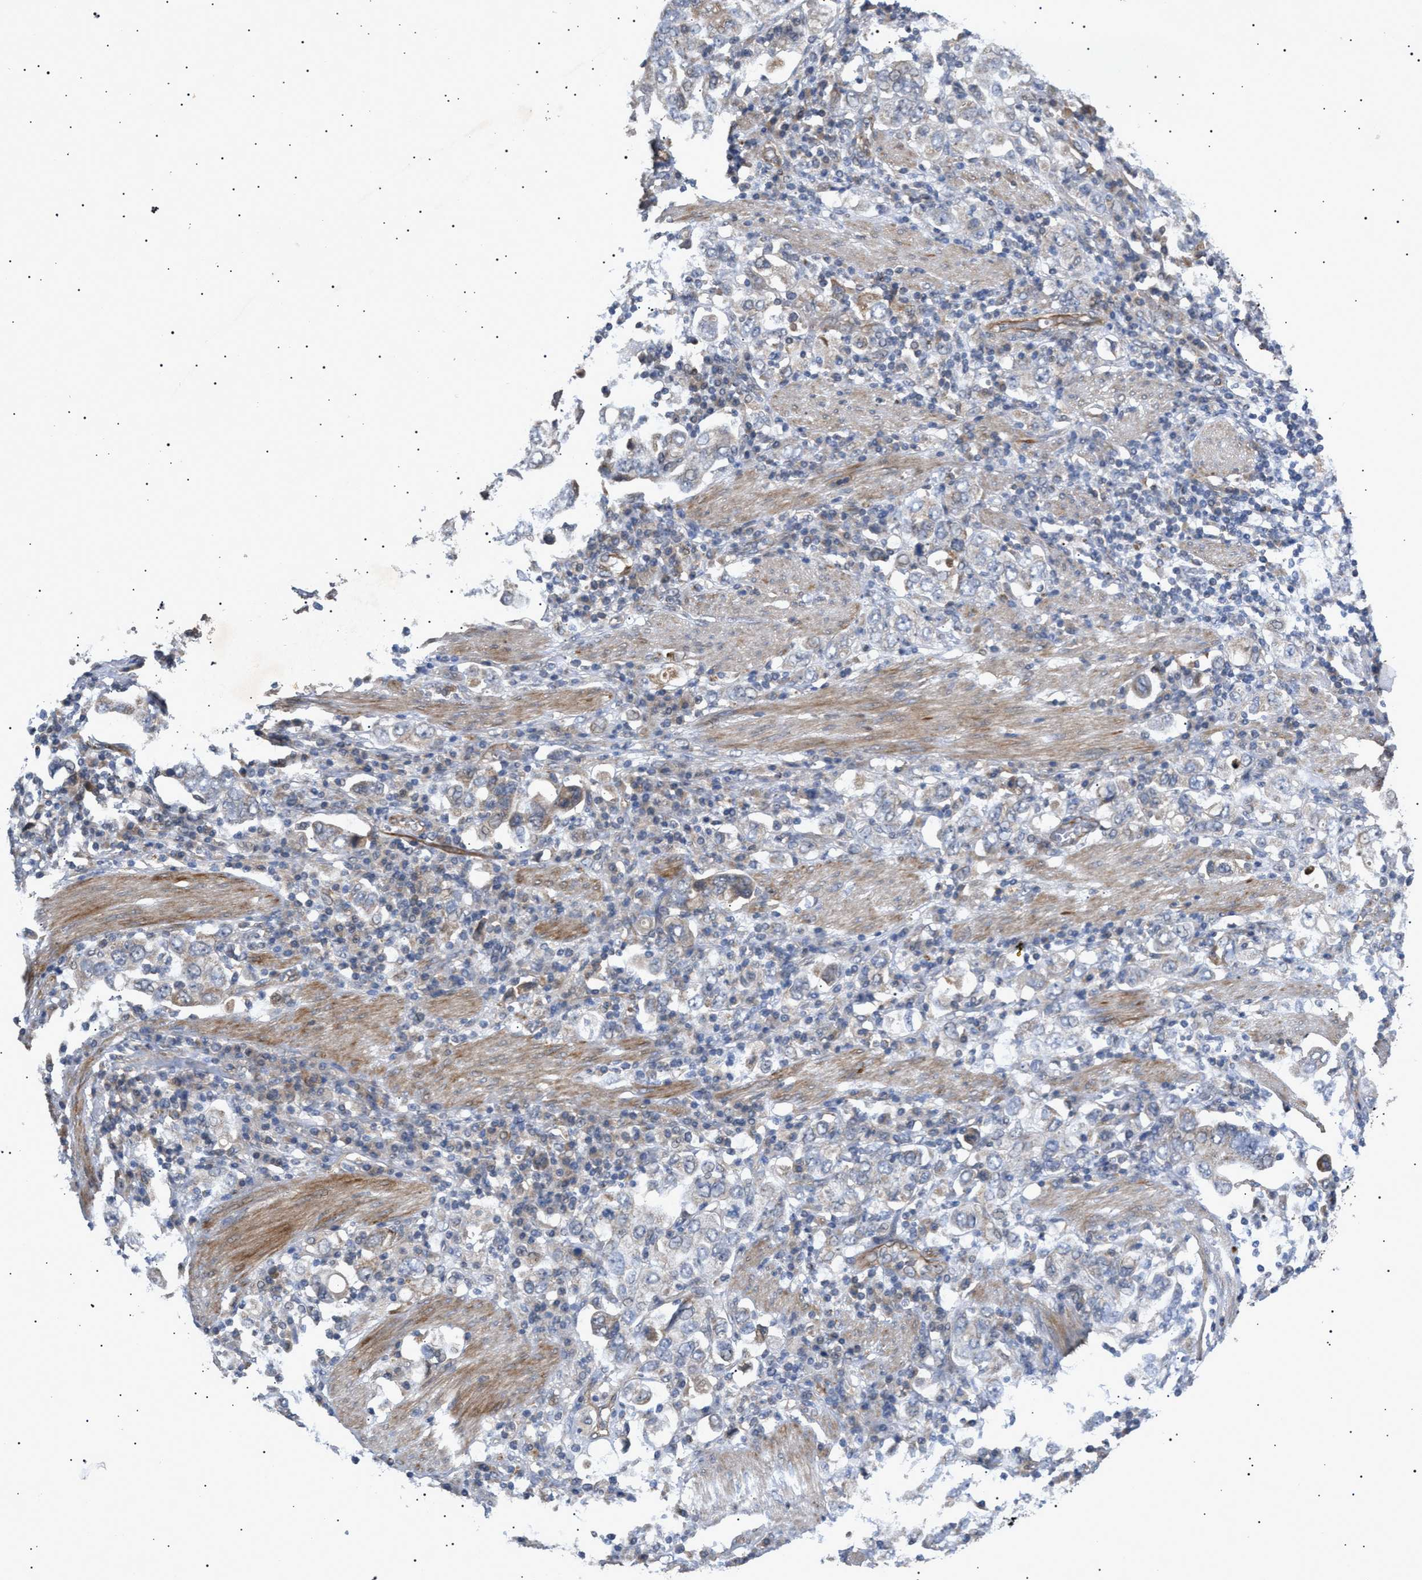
{"staining": {"intensity": "weak", "quantity": "<25%", "location": "cytoplasmic/membranous"}, "tissue": "stomach cancer", "cell_type": "Tumor cells", "image_type": "cancer", "snomed": [{"axis": "morphology", "description": "Adenocarcinoma, NOS"}, {"axis": "topography", "description": "Stomach, upper"}], "caption": "Tumor cells show no significant protein staining in stomach adenocarcinoma.", "gene": "SIRT5", "patient": {"sex": "male", "age": 62}}